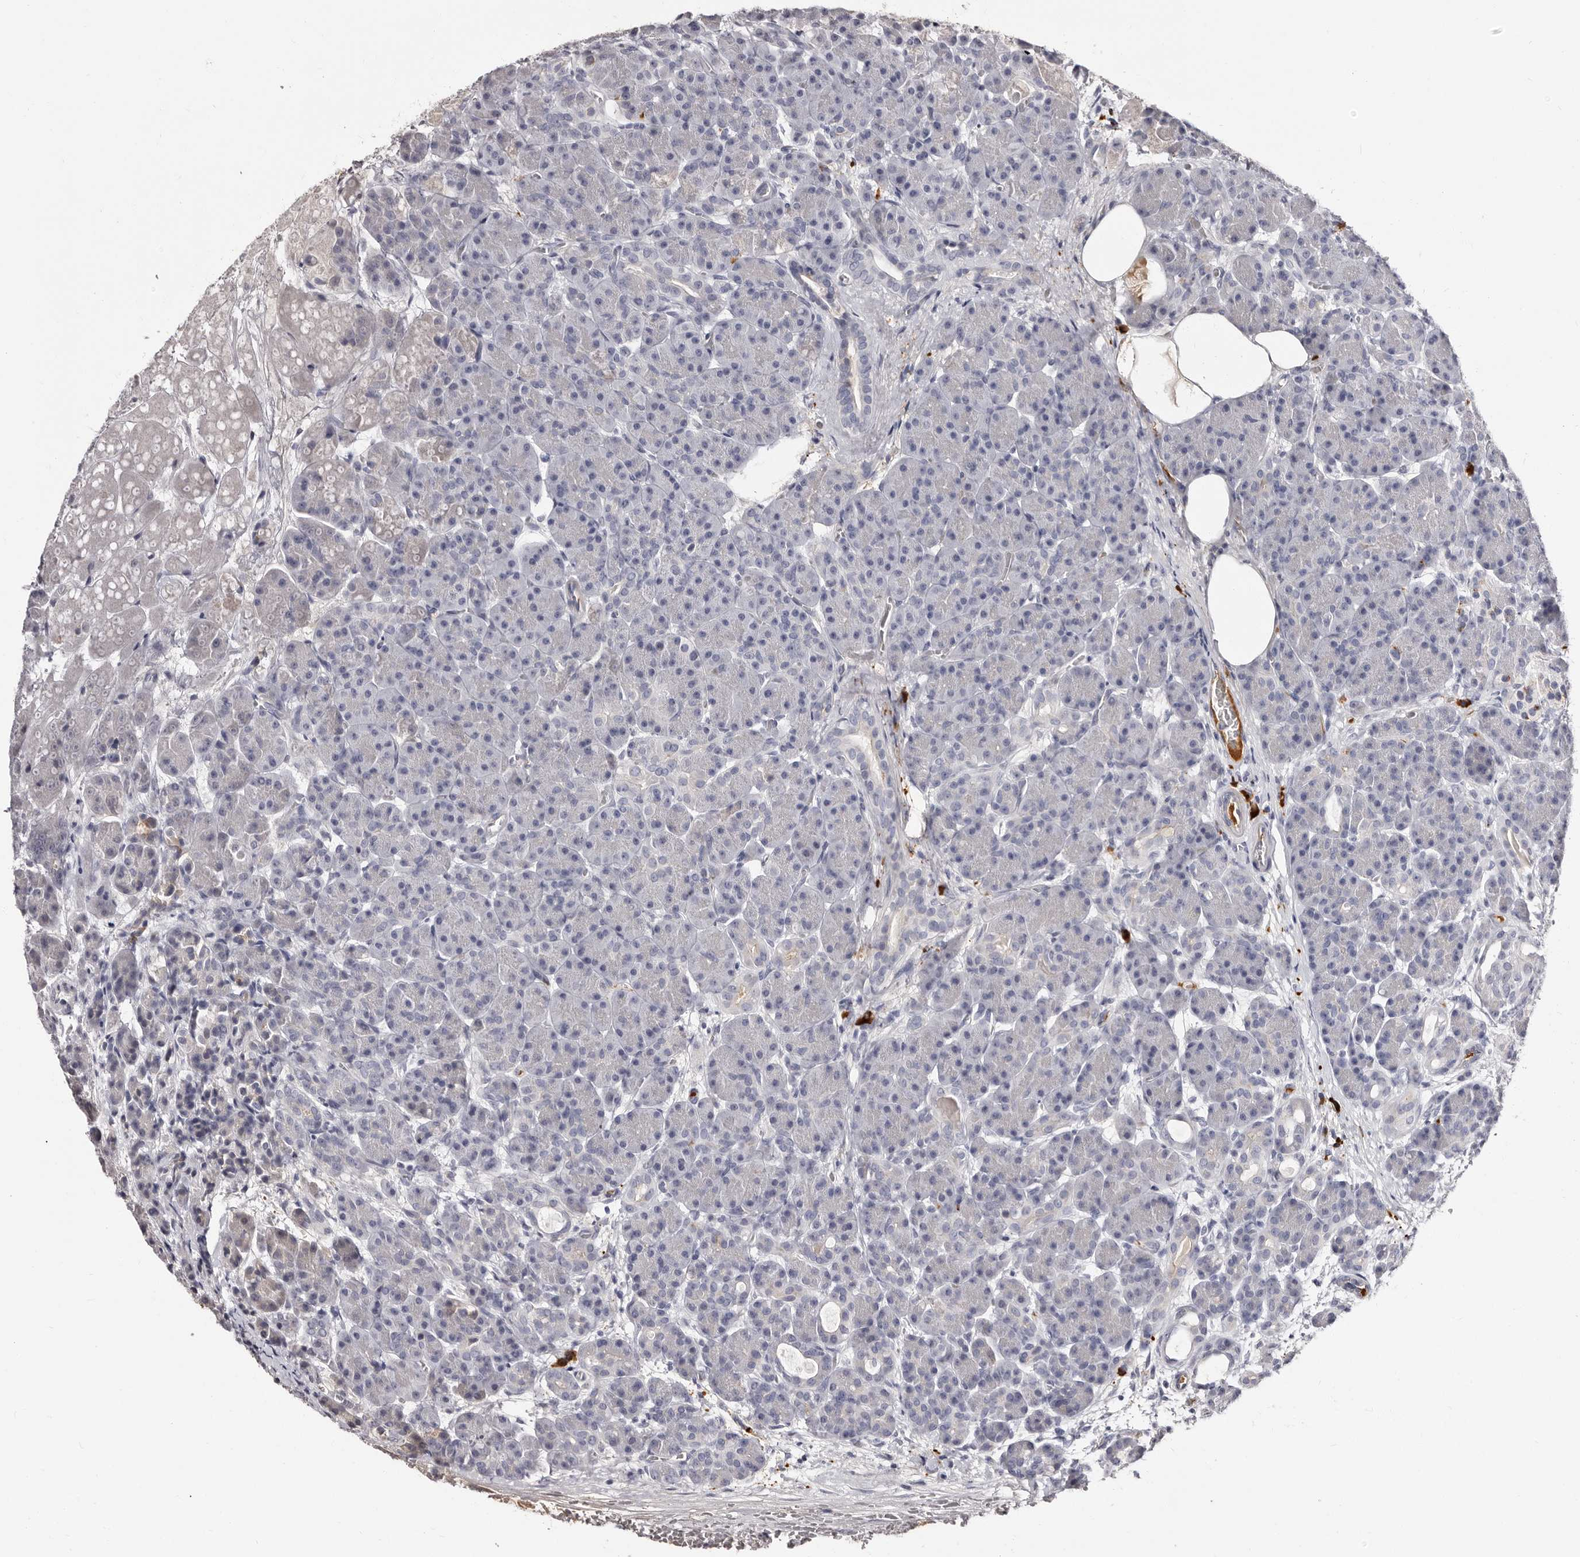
{"staining": {"intensity": "negative", "quantity": "none", "location": "none"}, "tissue": "pancreas", "cell_type": "Exocrine glandular cells", "image_type": "normal", "snomed": [{"axis": "morphology", "description": "Normal tissue, NOS"}, {"axis": "topography", "description": "Pancreas"}], "caption": "High power microscopy photomicrograph of an immunohistochemistry (IHC) photomicrograph of benign pancreas, revealing no significant positivity in exocrine glandular cells.", "gene": "TBC1D22B", "patient": {"sex": "male", "age": 63}}